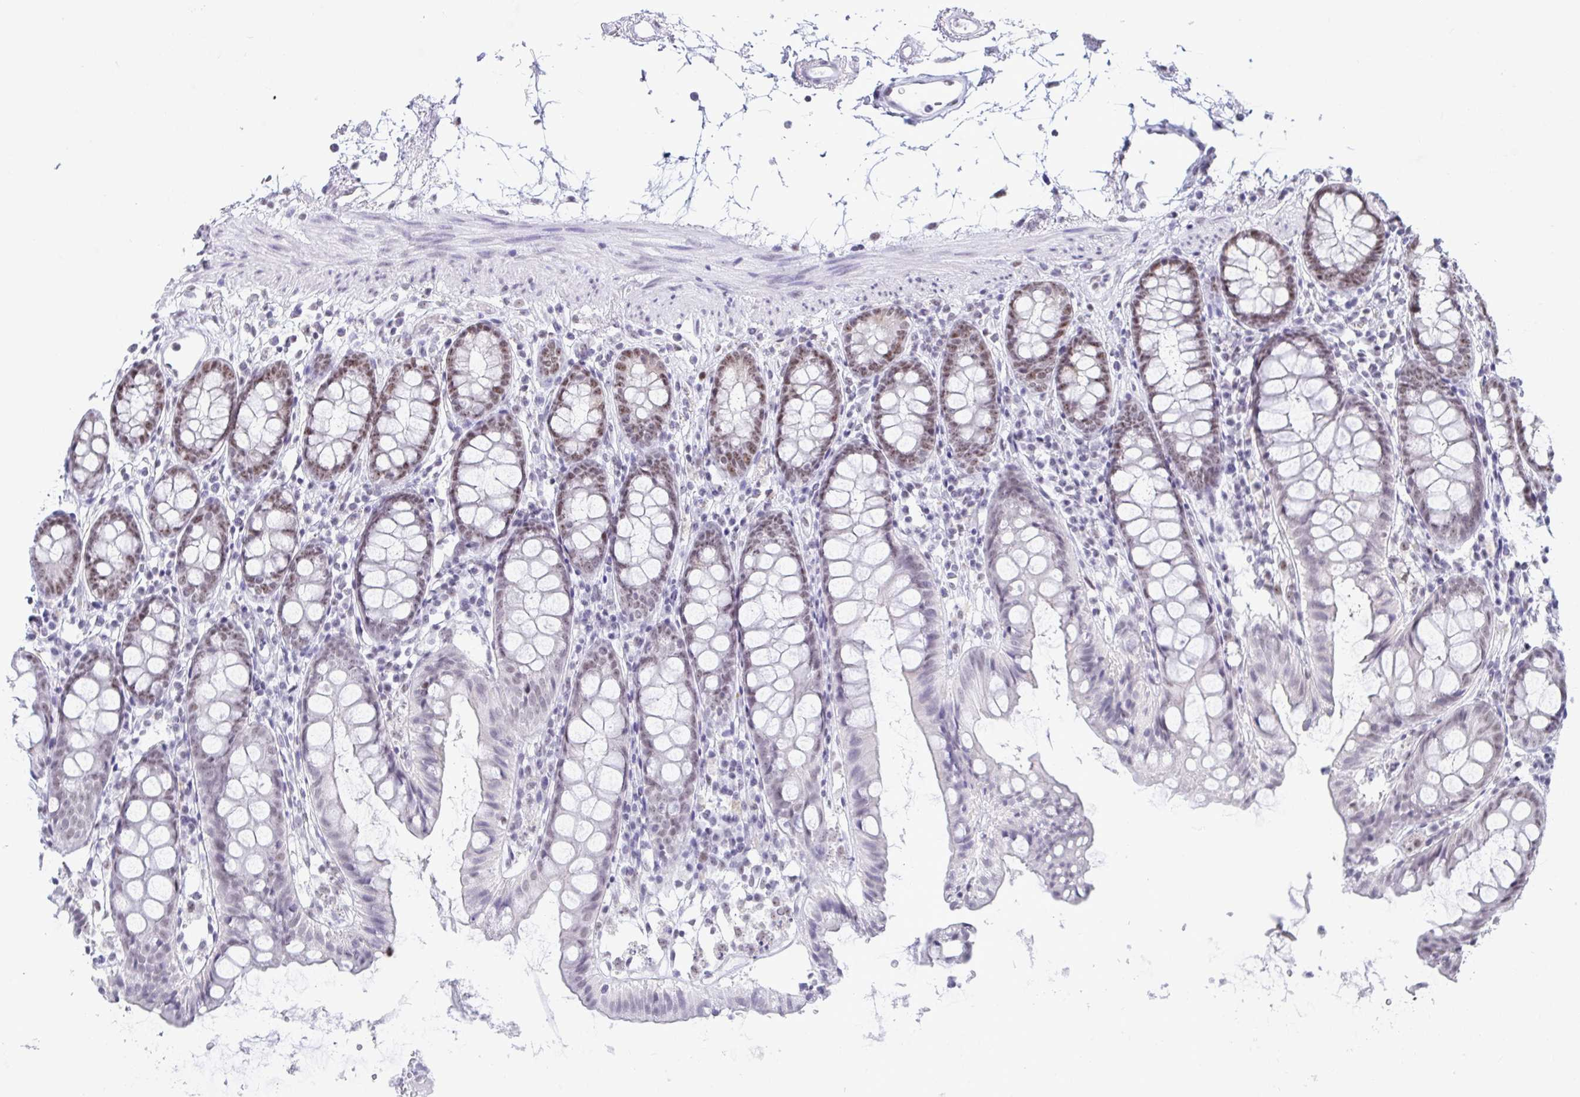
{"staining": {"intensity": "negative", "quantity": "none", "location": "none"}, "tissue": "colon", "cell_type": "Endothelial cells", "image_type": "normal", "snomed": [{"axis": "morphology", "description": "Normal tissue, NOS"}, {"axis": "topography", "description": "Colon"}], "caption": "Immunohistochemistry of benign human colon shows no expression in endothelial cells.", "gene": "SUPT16H", "patient": {"sex": "female", "age": 84}}